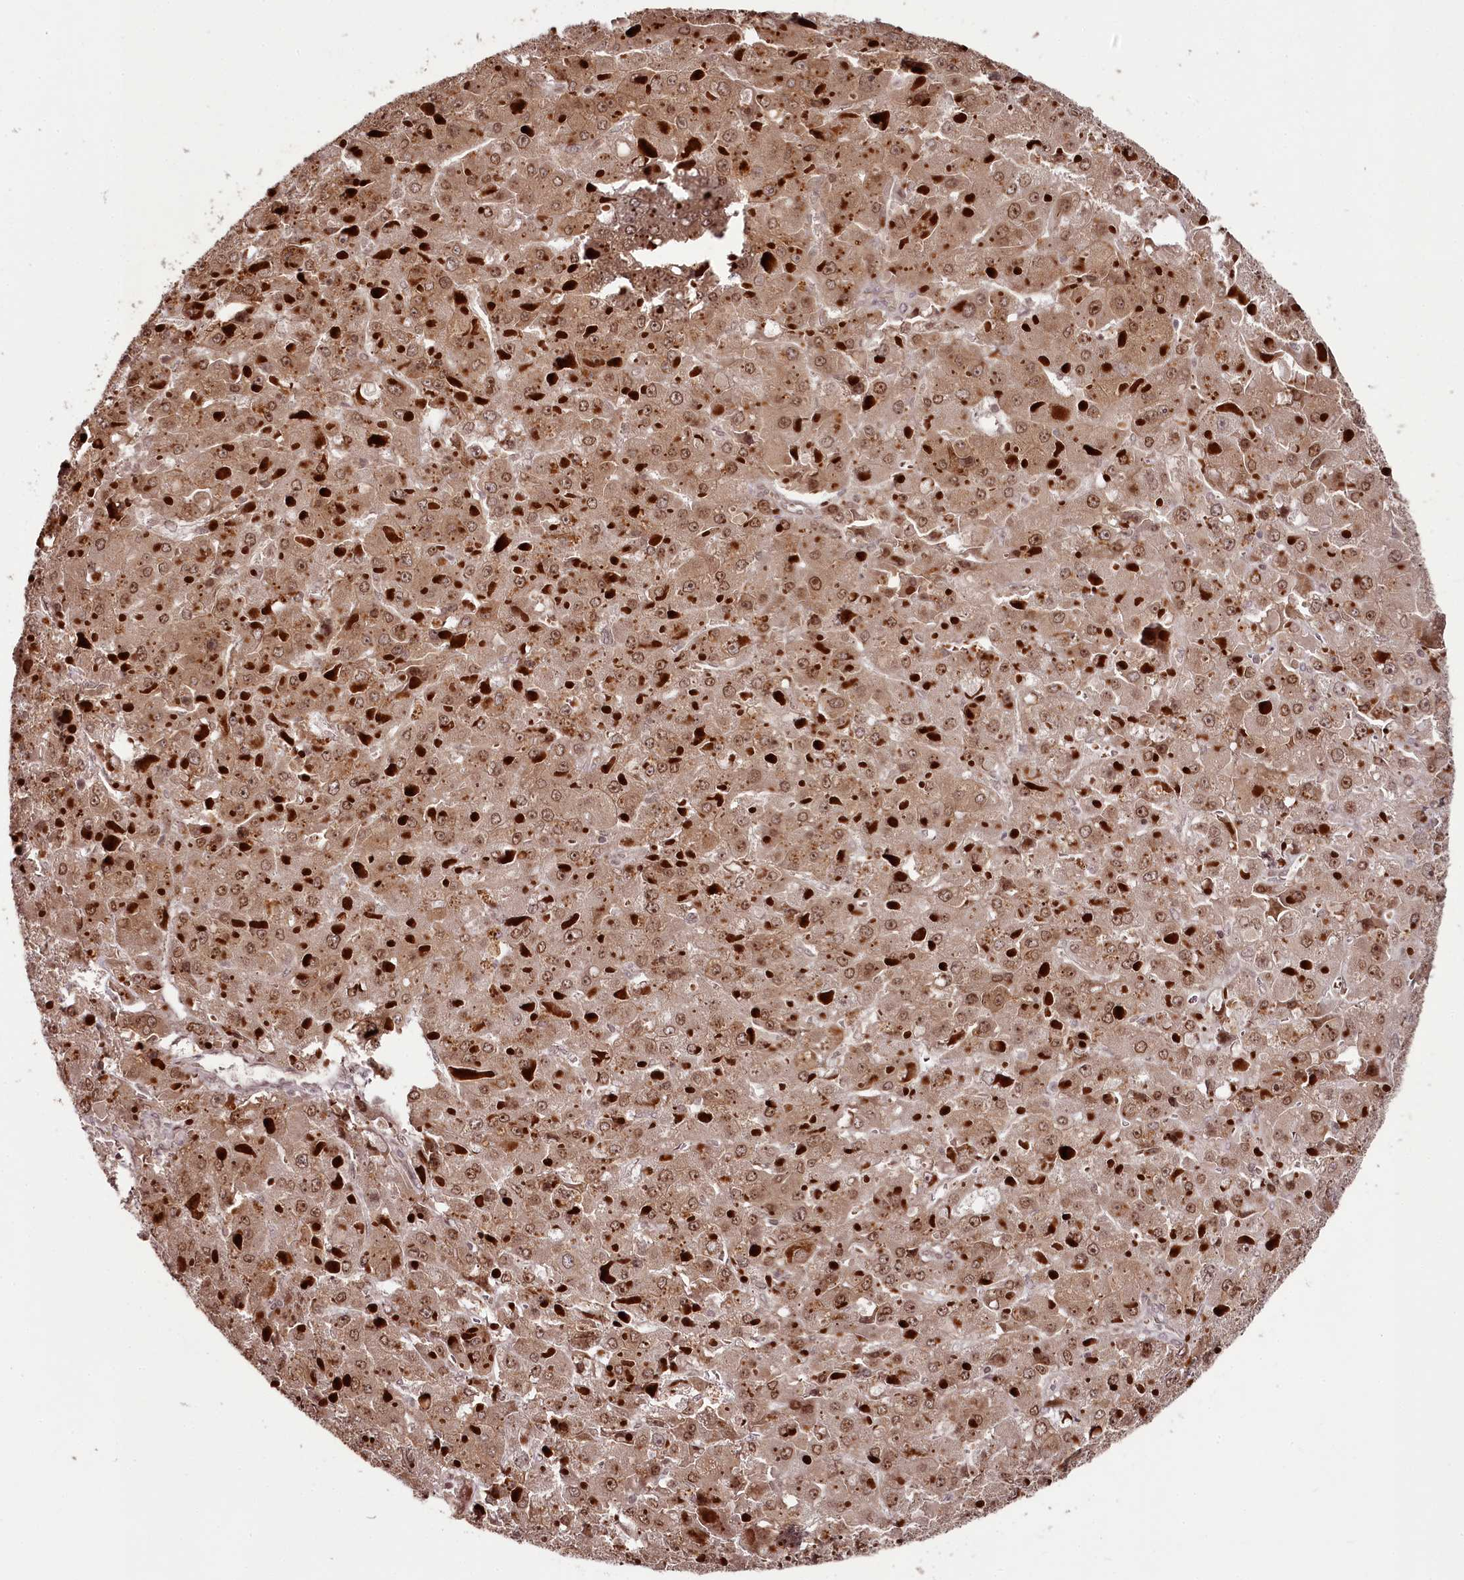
{"staining": {"intensity": "moderate", "quantity": ">75%", "location": "cytoplasmic/membranous,nuclear"}, "tissue": "liver cancer", "cell_type": "Tumor cells", "image_type": "cancer", "snomed": [{"axis": "morphology", "description": "Carcinoma, Hepatocellular, NOS"}, {"axis": "topography", "description": "Liver"}], "caption": "A micrograph of liver cancer stained for a protein shows moderate cytoplasmic/membranous and nuclear brown staining in tumor cells.", "gene": "THYN1", "patient": {"sex": "female", "age": 73}}